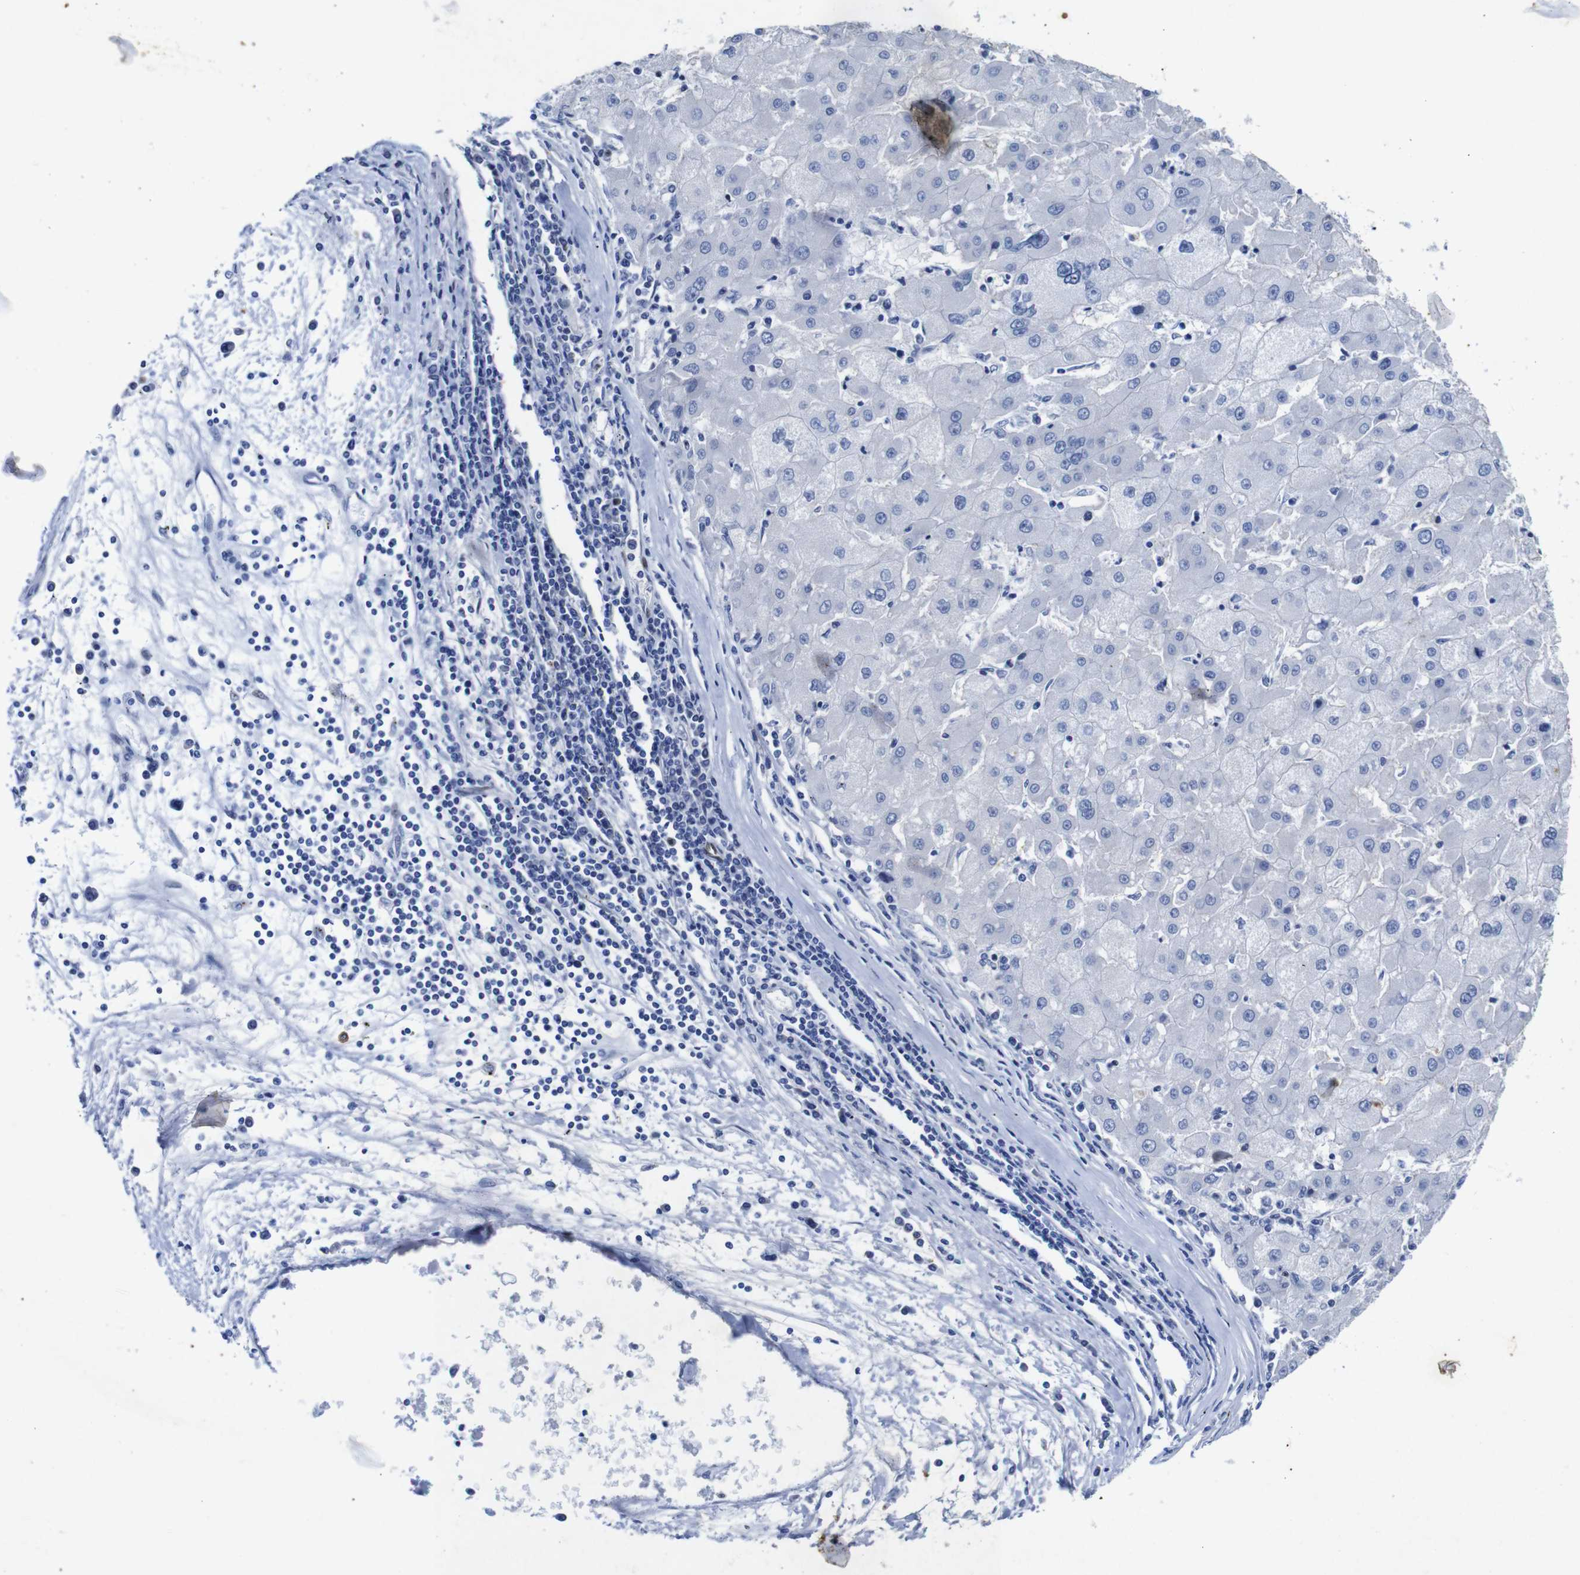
{"staining": {"intensity": "negative", "quantity": "none", "location": "none"}, "tissue": "liver cancer", "cell_type": "Tumor cells", "image_type": "cancer", "snomed": [{"axis": "morphology", "description": "Carcinoma, Hepatocellular, NOS"}, {"axis": "topography", "description": "Liver"}], "caption": "Tumor cells show no significant expression in liver hepatocellular carcinoma.", "gene": "FOSL2", "patient": {"sex": "male", "age": 72}}